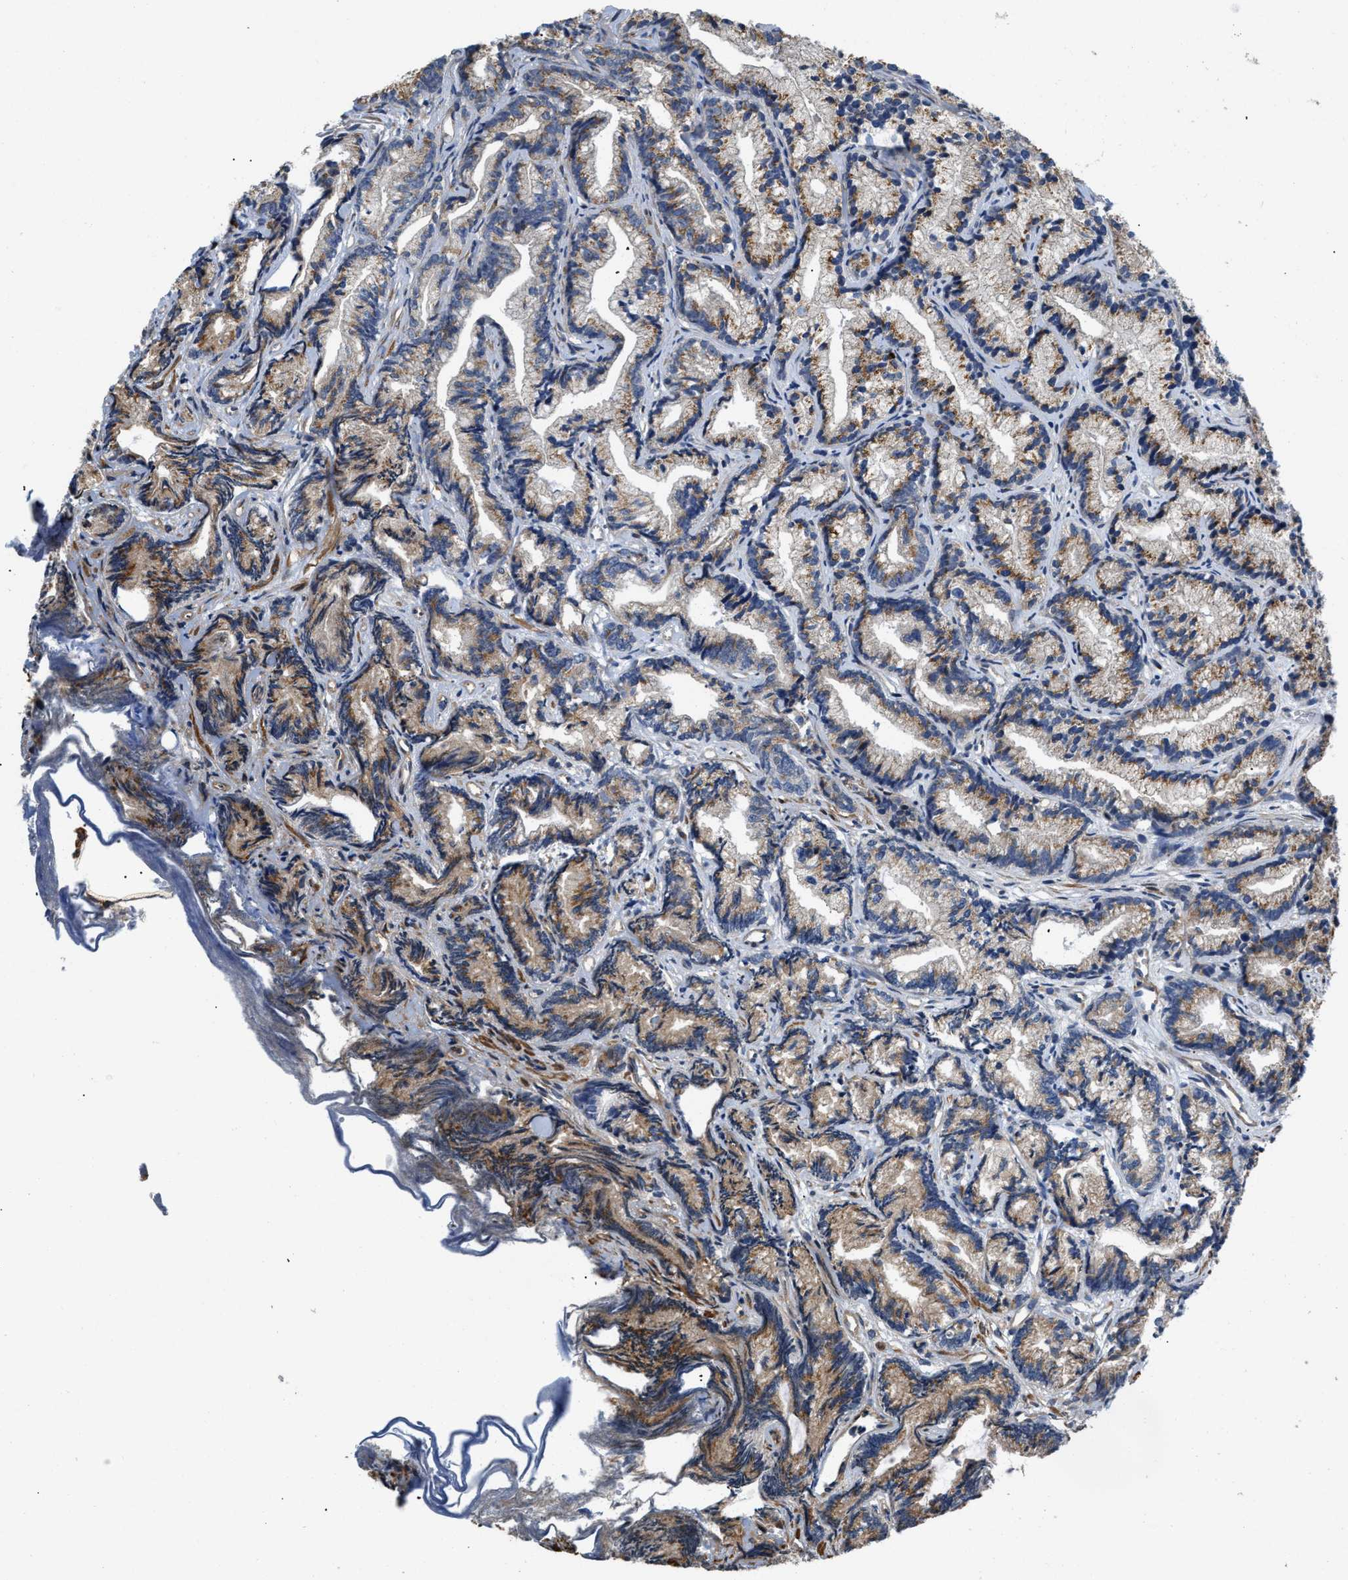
{"staining": {"intensity": "moderate", "quantity": "25%-75%", "location": "cytoplasmic/membranous"}, "tissue": "prostate cancer", "cell_type": "Tumor cells", "image_type": "cancer", "snomed": [{"axis": "morphology", "description": "Adenocarcinoma, Low grade"}, {"axis": "topography", "description": "Prostate"}], "caption": "Protein expression analysis of prostate cancer shows moderate cytoplasmic/membranous staining in about 25%-75% of tumor cells. (Stains: DAB (3,3'-diaminobenzidine) in brown, nuclei in blue, Microscopy: brightfield microscopy at high magnification).", "gene": "CEP128", "patient": {"sex": "male", "age": 89}}